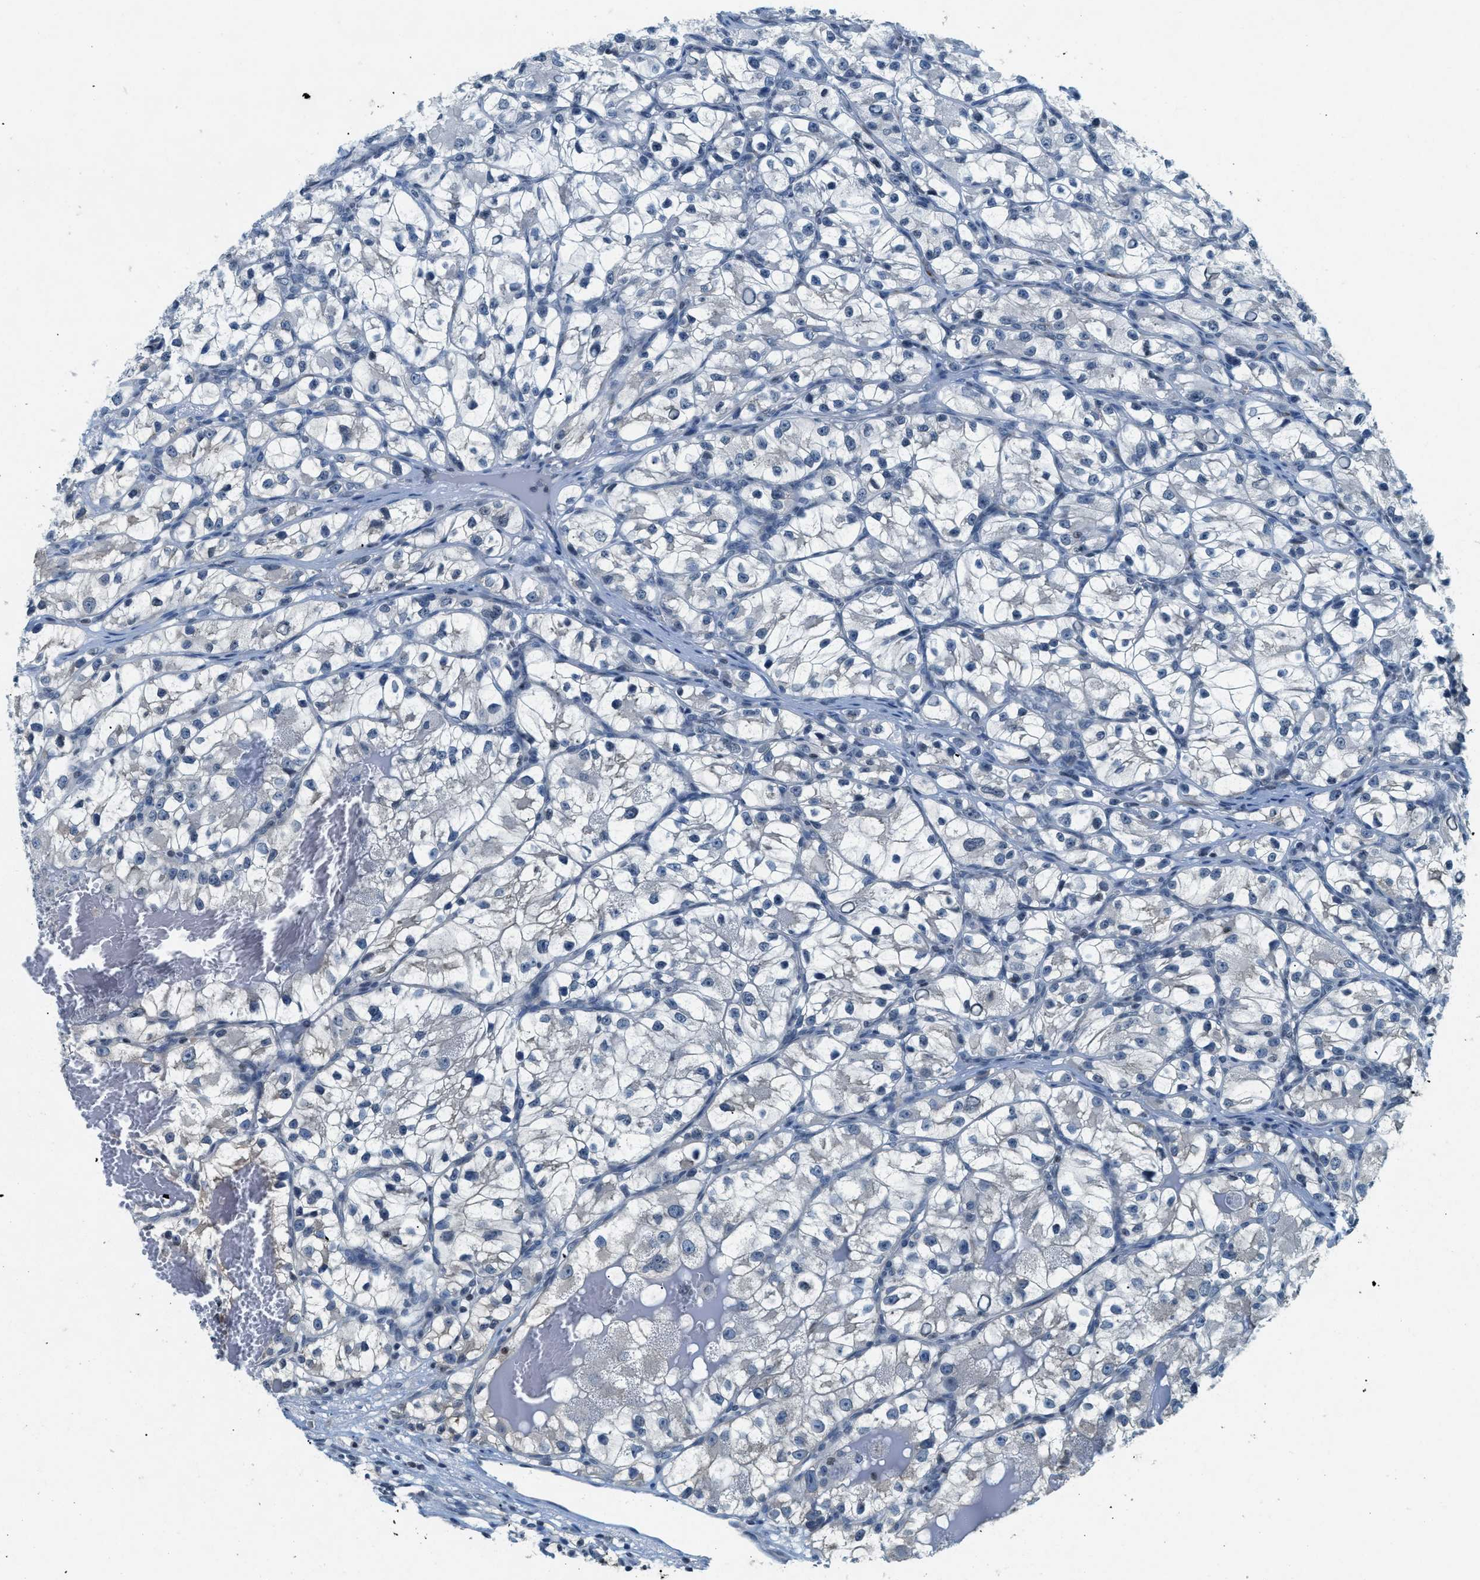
{"staining": {"intensity": "negative", "quantity": "none", "location": "none"}, "tissue": "renal cancer", "cell_type": "Tumor cells", "image_type": "cancer", "snomed": [{"axis": "morphology", "description": "Adenocarcinoma, NOS"}, {"axis": "topography", "description": "Kidney"}], "caption": "Tumor cells show no significant positivity in adenocarcinoma (renal).", "gene": "UVRAG", "patient": {"sex": "female", "age": 57}}